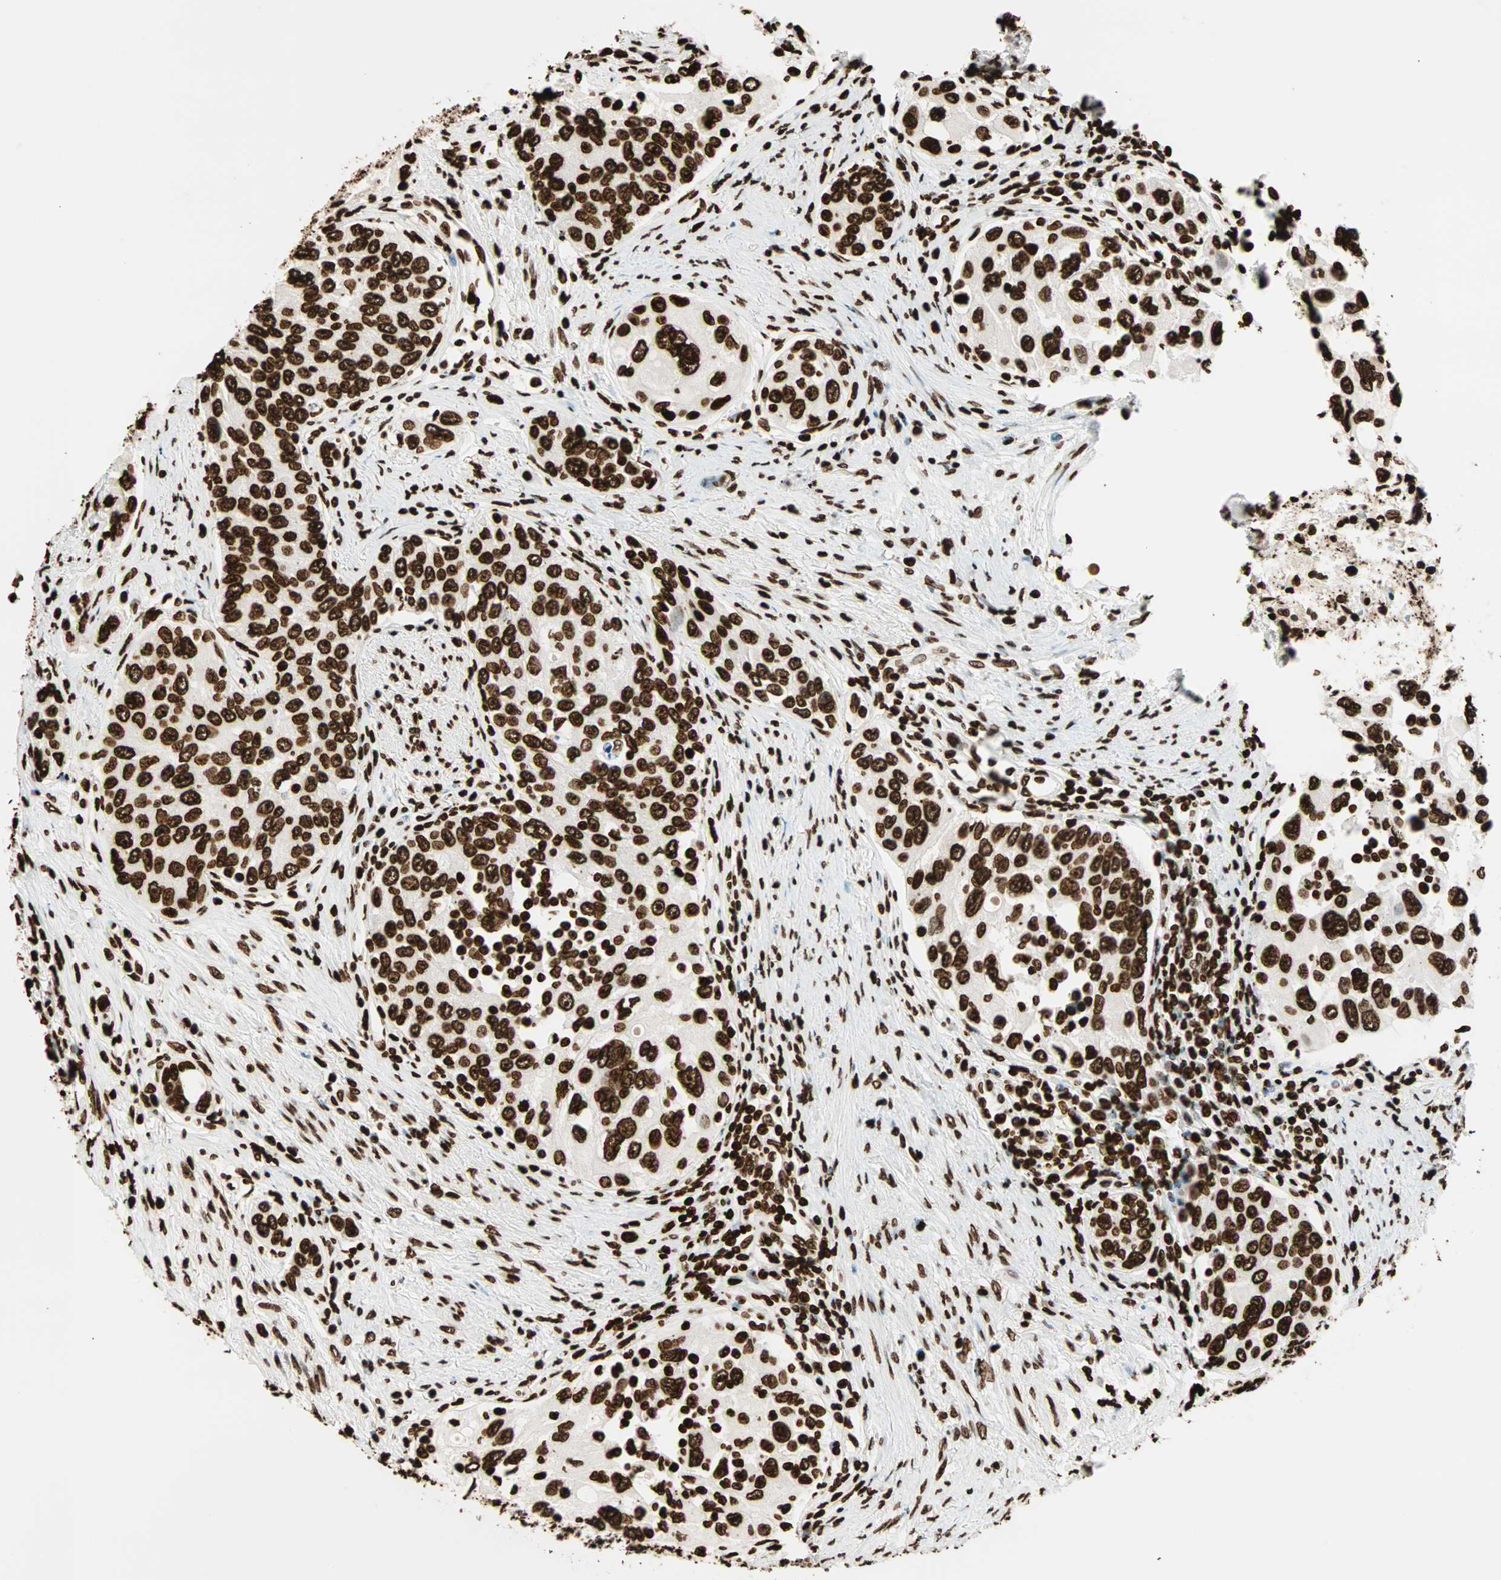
{"staining": {"intensity": "strong", "quantity": ">75%", "location": "nuclear"}, "tissue": "urothelial cancer", "cell_type": "Tumor cells", "image_type": "cancer", "snomed": [{"axis": "morphology", "description": "Urothelial carcinoma, High grade"}, {"axis": "topography", "description": "Urinary bladder"}], "caption": "Protein staining by IHC shows strong nuclear expression in about >75% of tumor cells in urothelial carcinoma (high-grade). (IHC, brightfield microscopy, high magnification).", "gene": "GLI2", "patient": {"sex": "female", "age": 56}}